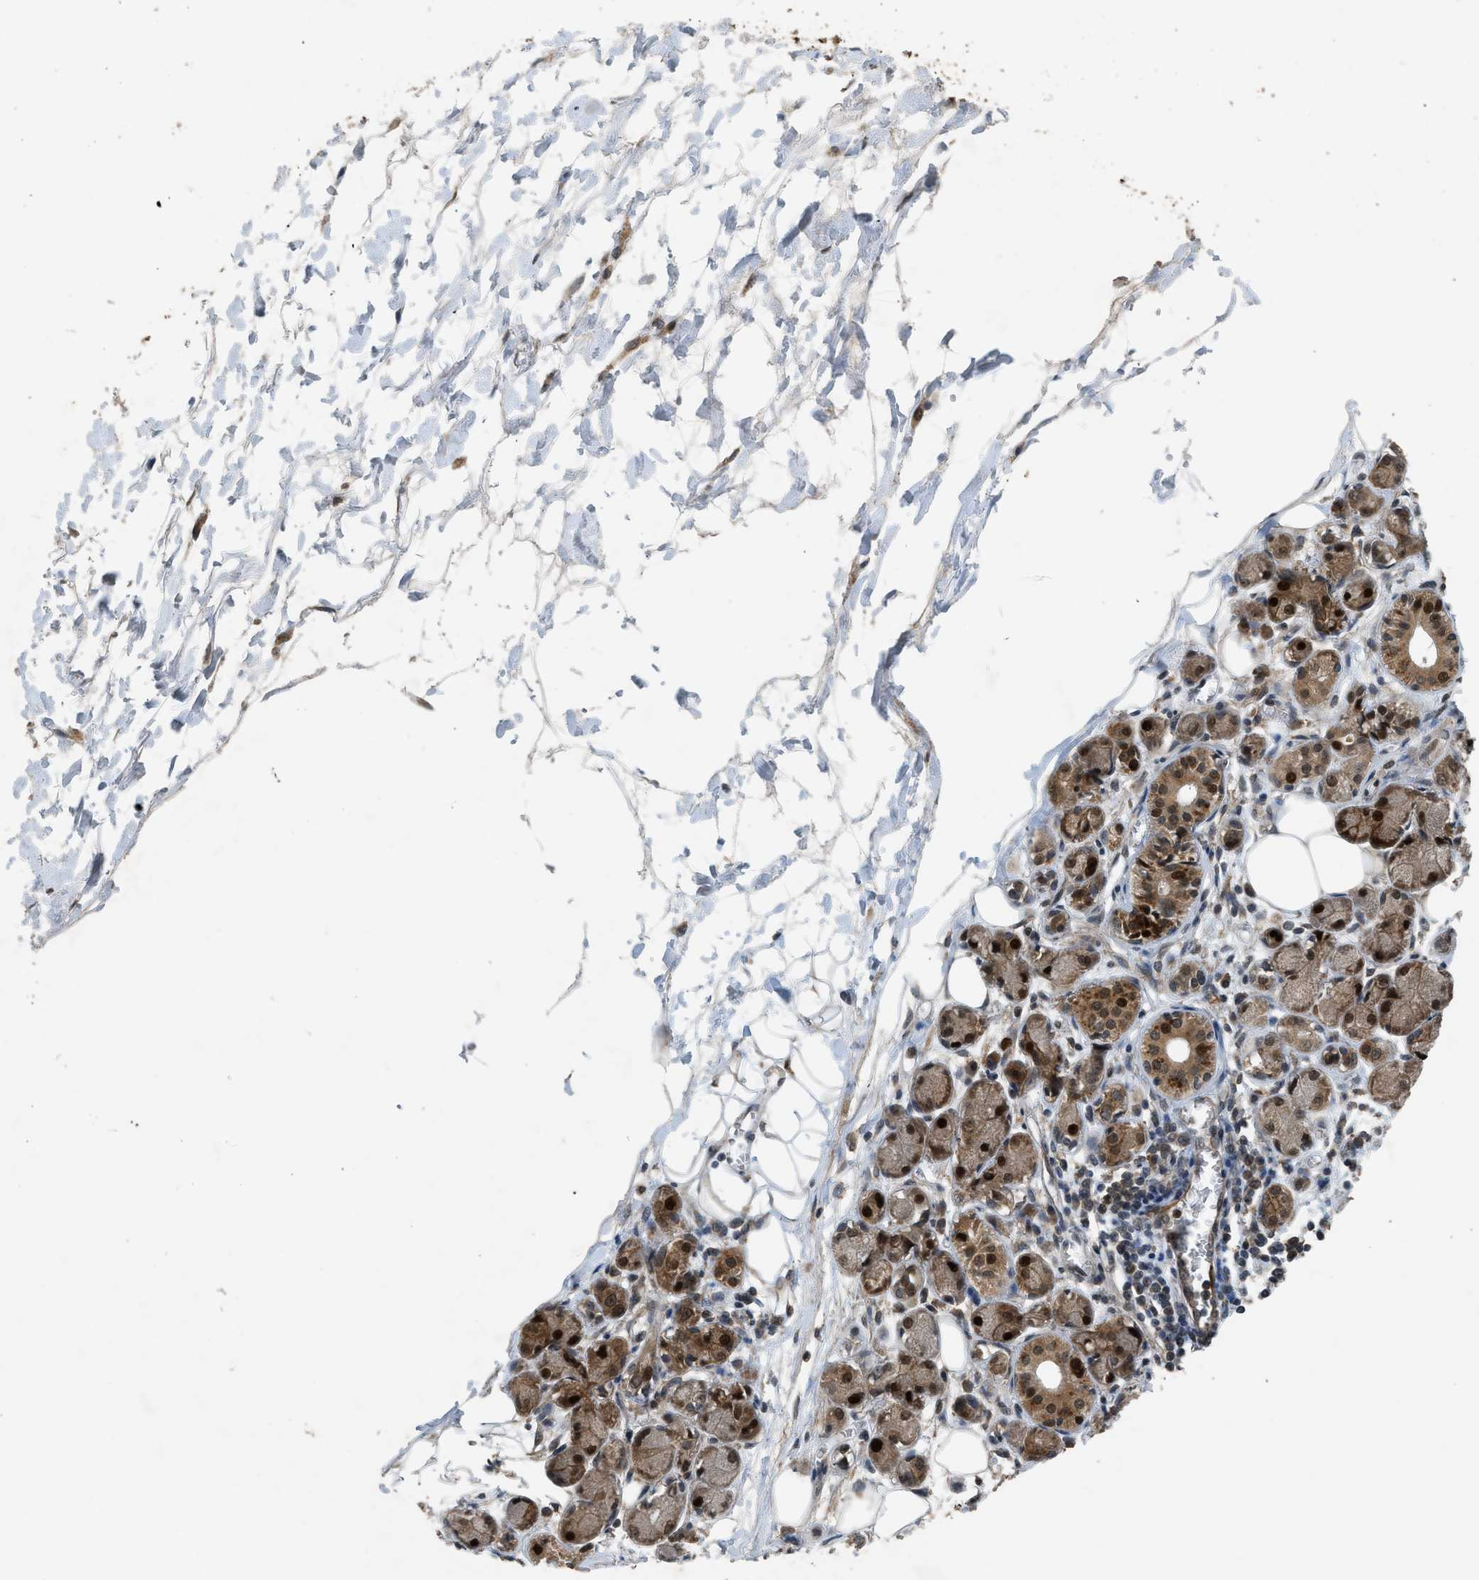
{"staining": {"intensity": "strong", "quantity": ">75%", "location": "nuclear"}, "tissue": "adipose tissue", "cell_type": "Adipocytes", "image_type": "normal", "snomed": [{"axis": "morphology", "description": "Normal tissue, NOS"}, {"axis": "morphology", "description": "Inflammation, NOS"}, {"axis": "topography", "description": "Vascular tissue"}, {"axis": "topography", "description": "Salivary gland"}], "caption": "The histopathology image demonstrates staining of unremarkable adipose tissue, revealing strong nuclear protein positivity (brown color) within adipocytes.", "gene": "TXNL1", "patient": {"sex": "female", "age": 75}}